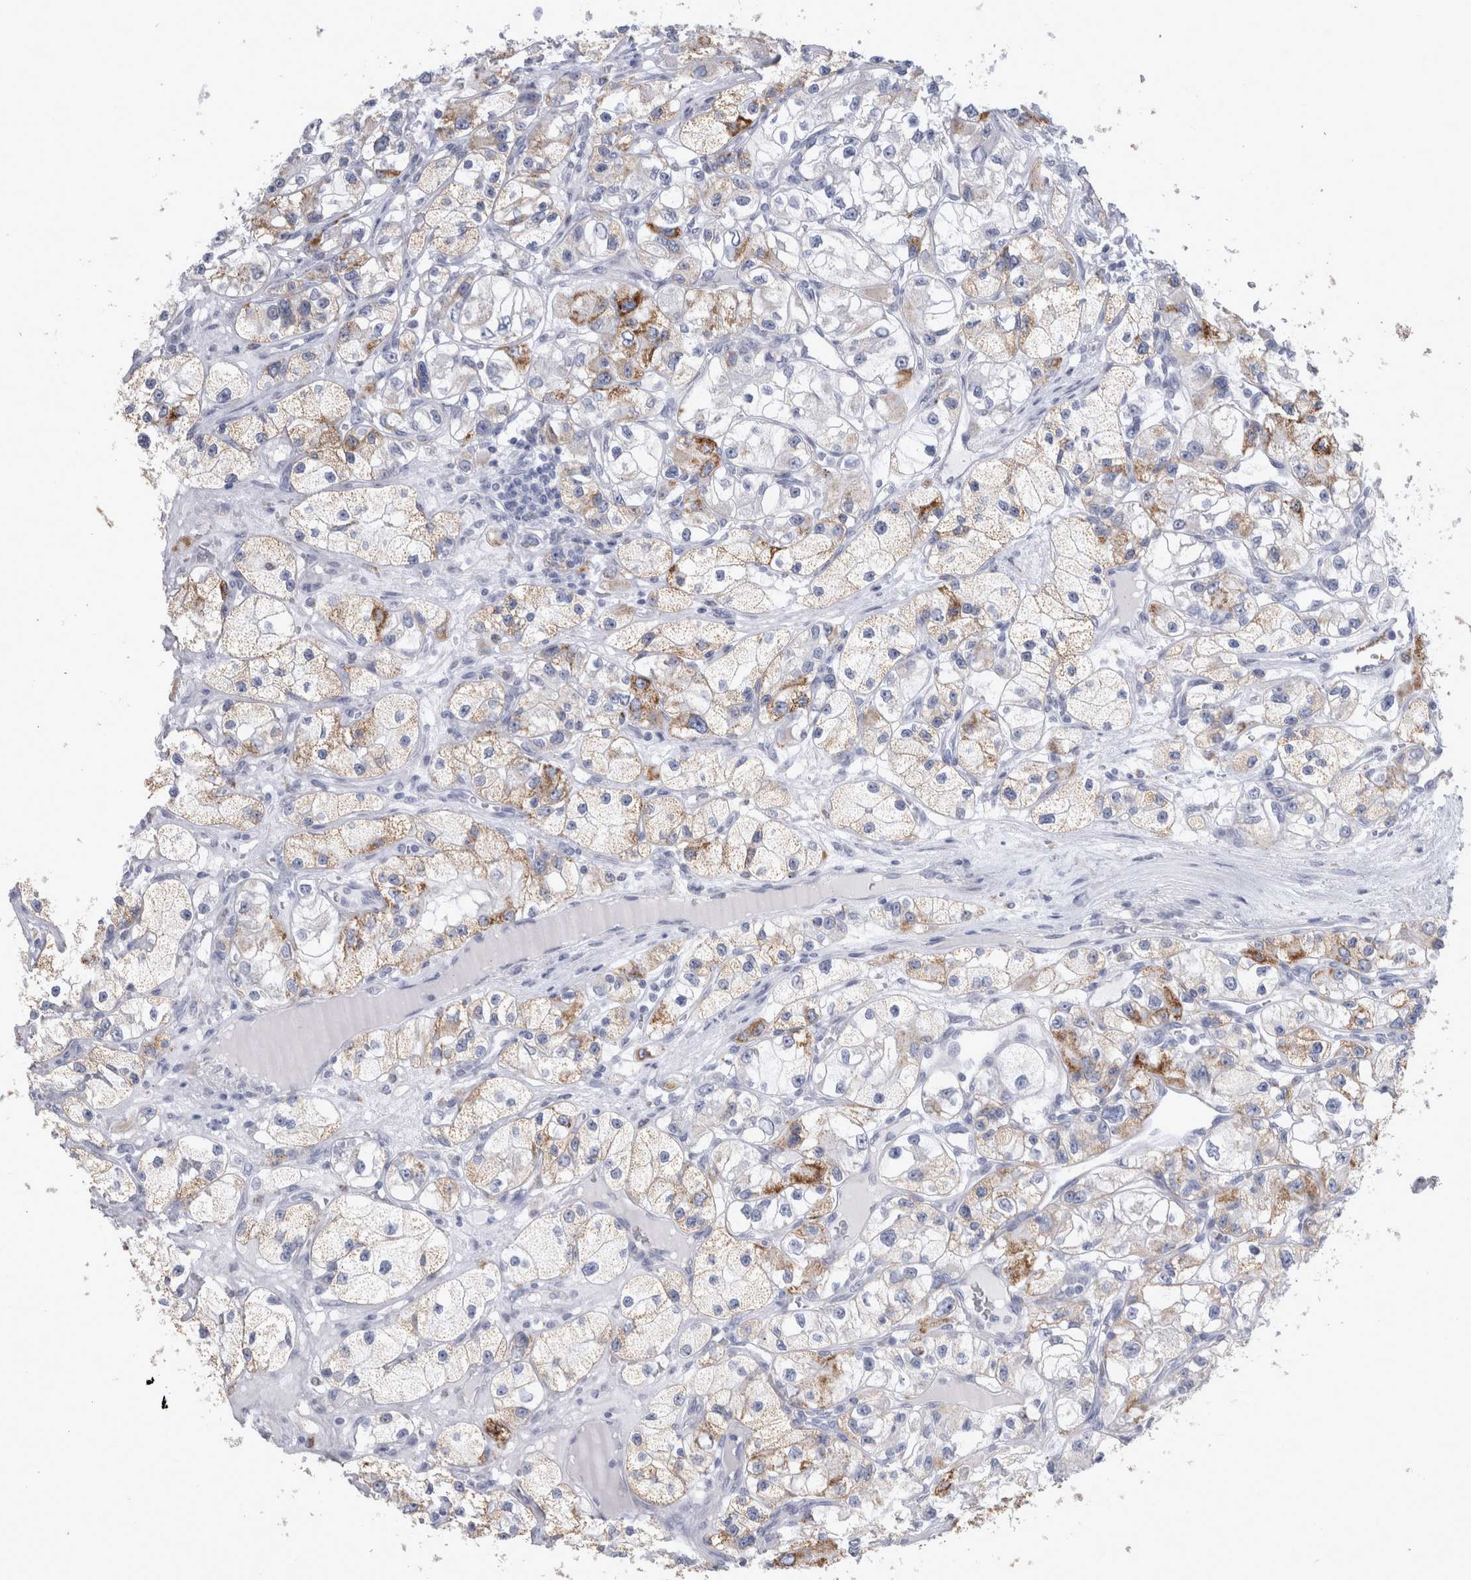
{"staining": {"intensity": "moderate", "quantity": "25%-75%", "location": "cytoplasmic/membranous"}, "tissue": "renal cancer", "cell_type": "Tumor cells", "image_type": "cancer", "snomed": [{"axis": "morphology", "description": "Adenocarcinoma, NOS"}, {"axis": "topography", "description": "Kidney"}], "caption": "Renal adenocarcinoma stained with a brown dye shows moderate cytoplasmic/membranous positive staining in about 25%-75% of tumor cells.", "gene": "GATM", "patient": {"sex": "male", "age": 77}}